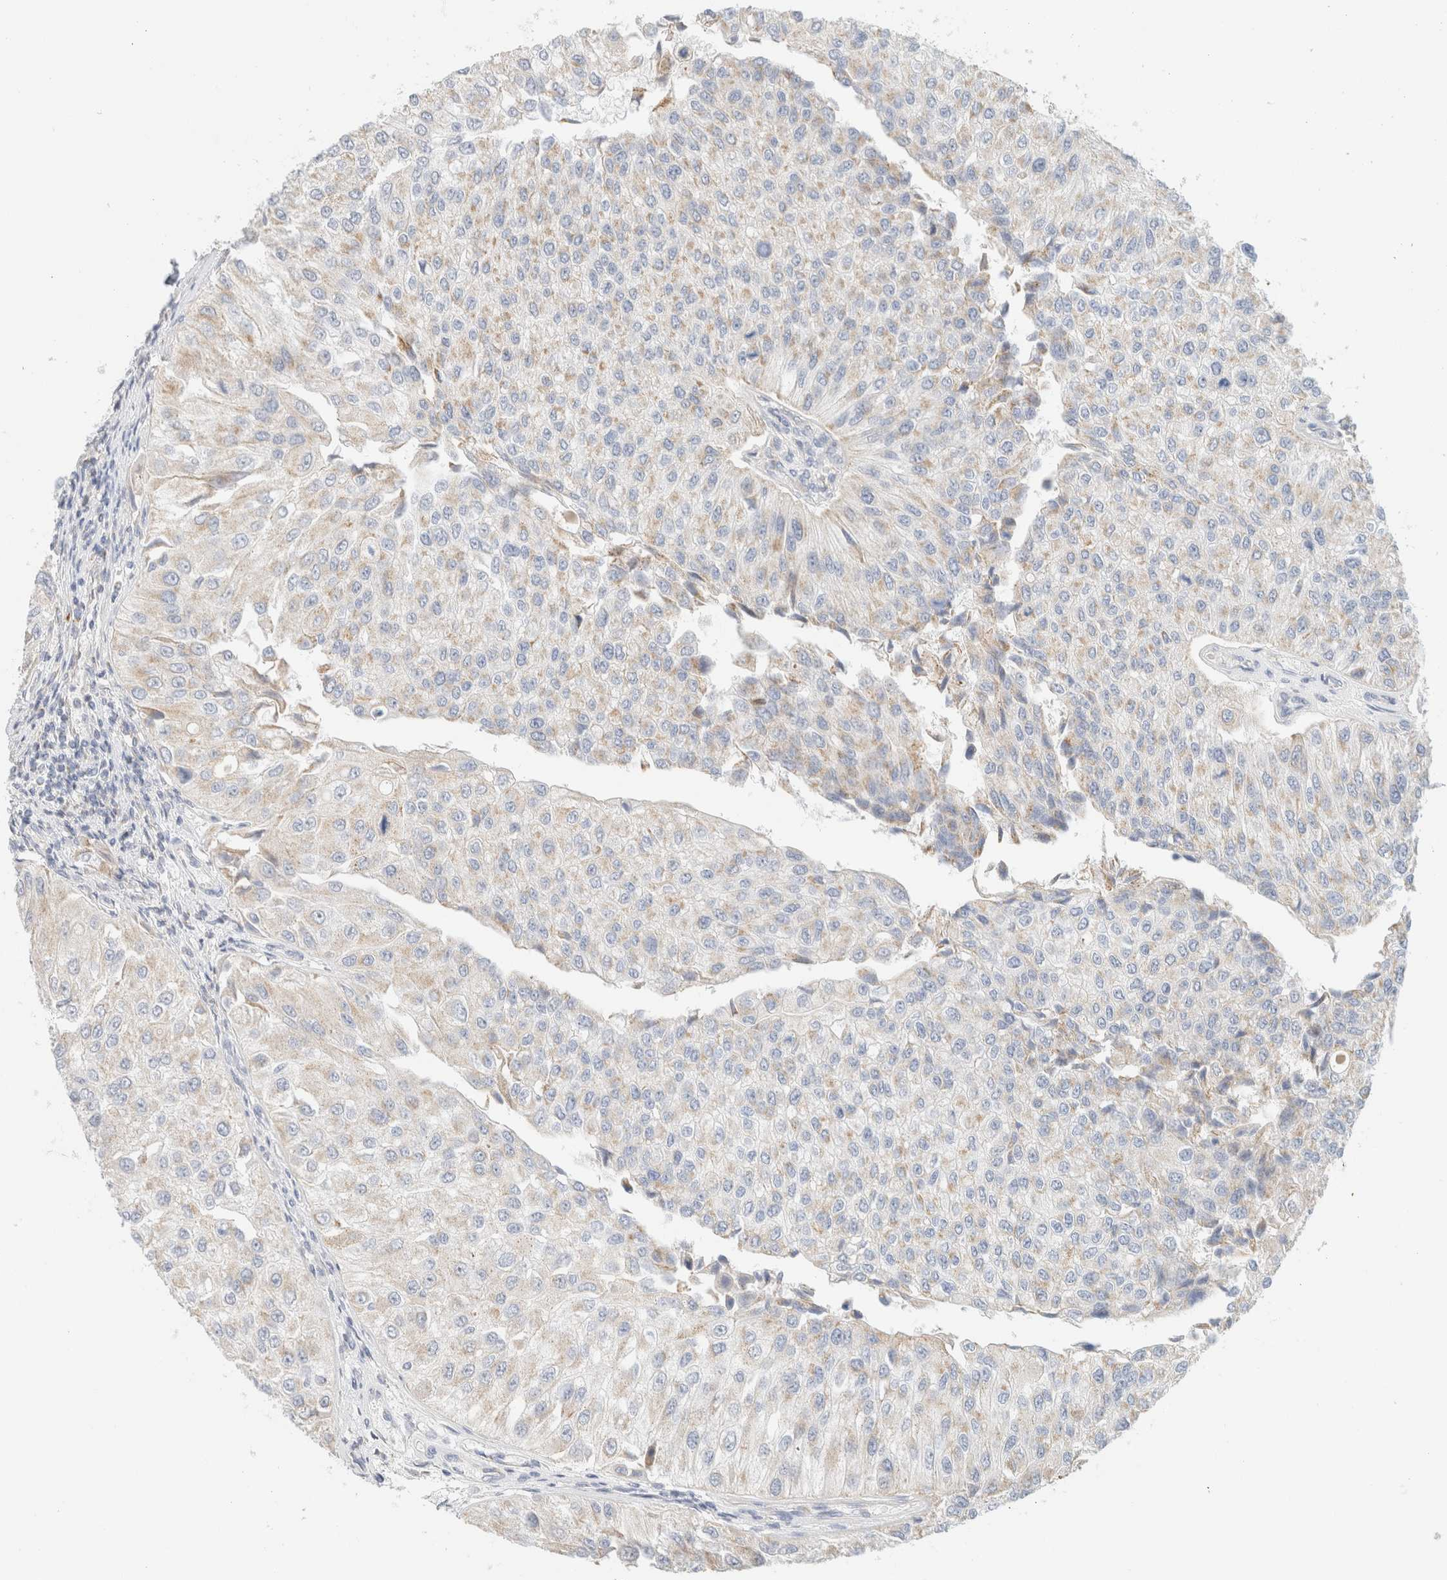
{"staining": {"intensity": "weak", "quantity": "25%-75%", "location": "cytoplasmic/membranous"}, "tissue": "urothelial cancer", "cell_type": "Tumor cells", "image_type": "cancer", "snomed": [{"axis": "morphology", "description": "Urothelial carcinoma, High grade"}, {"axis": "topography", "description": "Kidney"}, {"axis": "topography", "description": "Urinary bladder"}], "caption": "Immunohistochemical staining of urothelial carcinoma (high-grade) reveals weak cytoplasmic/membranous protein expression in approximately 25%-75% of tumor cells.", "gene": "HDHD3", "patient": {"sex": "male", "age": 77}}